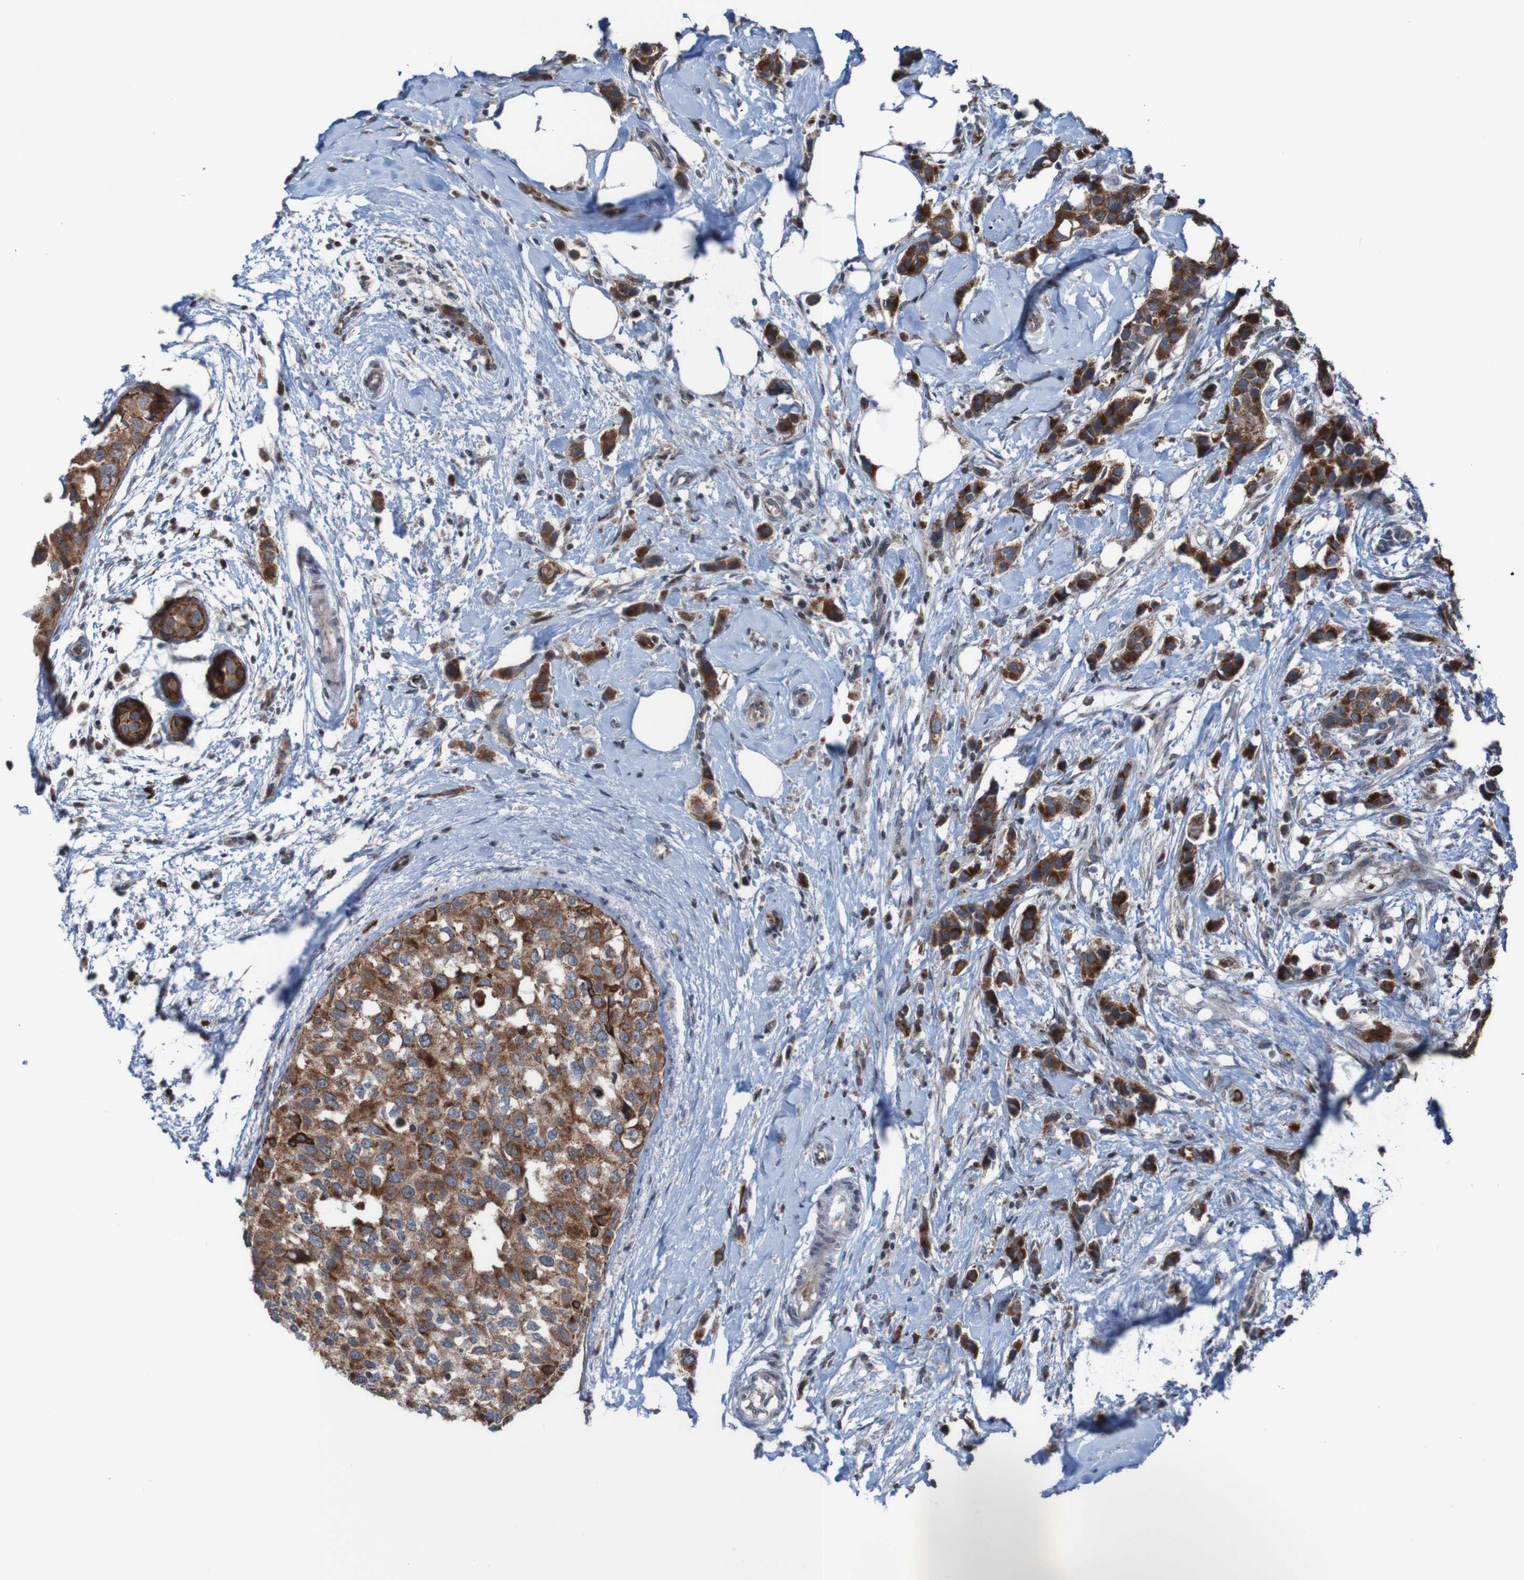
{"staining": {"intensity": "strong", "quantity": ">75%", "location": "cytoplasmic/membranous"}, "tissue": "breast cancer", "cell_type": "Tumor cells", "image_type": "cancer", "snomed": [{"axis": "morphology", "description": "Normal tissue, NOS"}, {"axis": "morphology", "description": "Duct carcinoma"}, {"axis": "topography", "description": "Breast"}], "caption": "Human breast cancer stained with a brown dye exhibits strong cytoplasmic/membranous positive positivity in approximately >75% of tumor cells.", "gene": "UNG", "patient": {"sex": "female", "age": 50}}